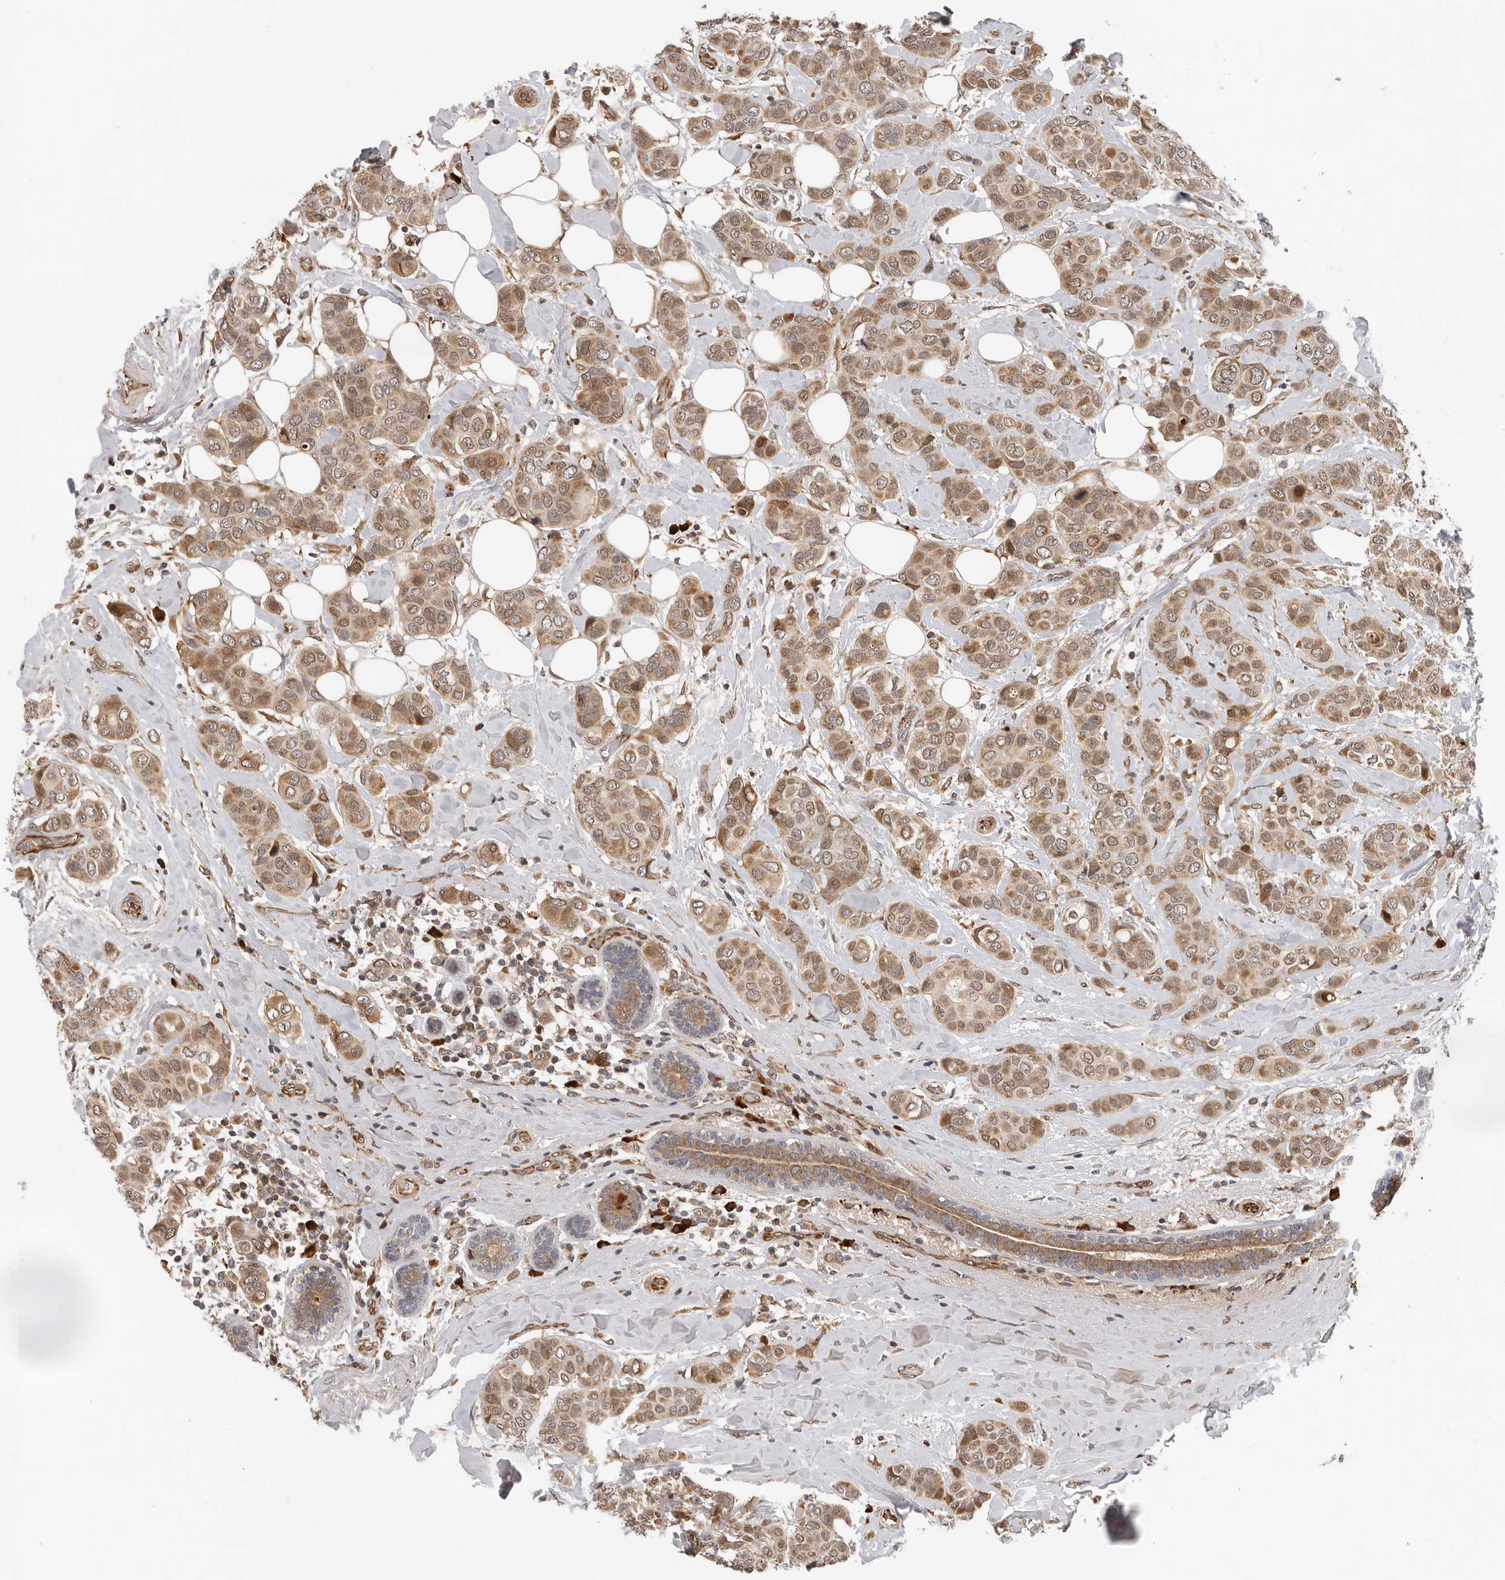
{"staining": {"intensity": "moderate", "quantity": ">75%", "location": "cytoplasmic/membranous"}, "tissue": "breast cancer", "cell_type": "Tumor cells", "image_type": "cancer", "snomed": [{"axis": "morphology", "description": "Lobular carcinoma"}, {"axis": "topography", "description": "Breast"}], "caption": "A brown stain highlights moderate cytoplasmic/membranous positivity of a protein in human breast cancer (lobular carcinoma) tumor cells.", "gene": "RNF157", "patient": {"sex": "female", "age": 51}}